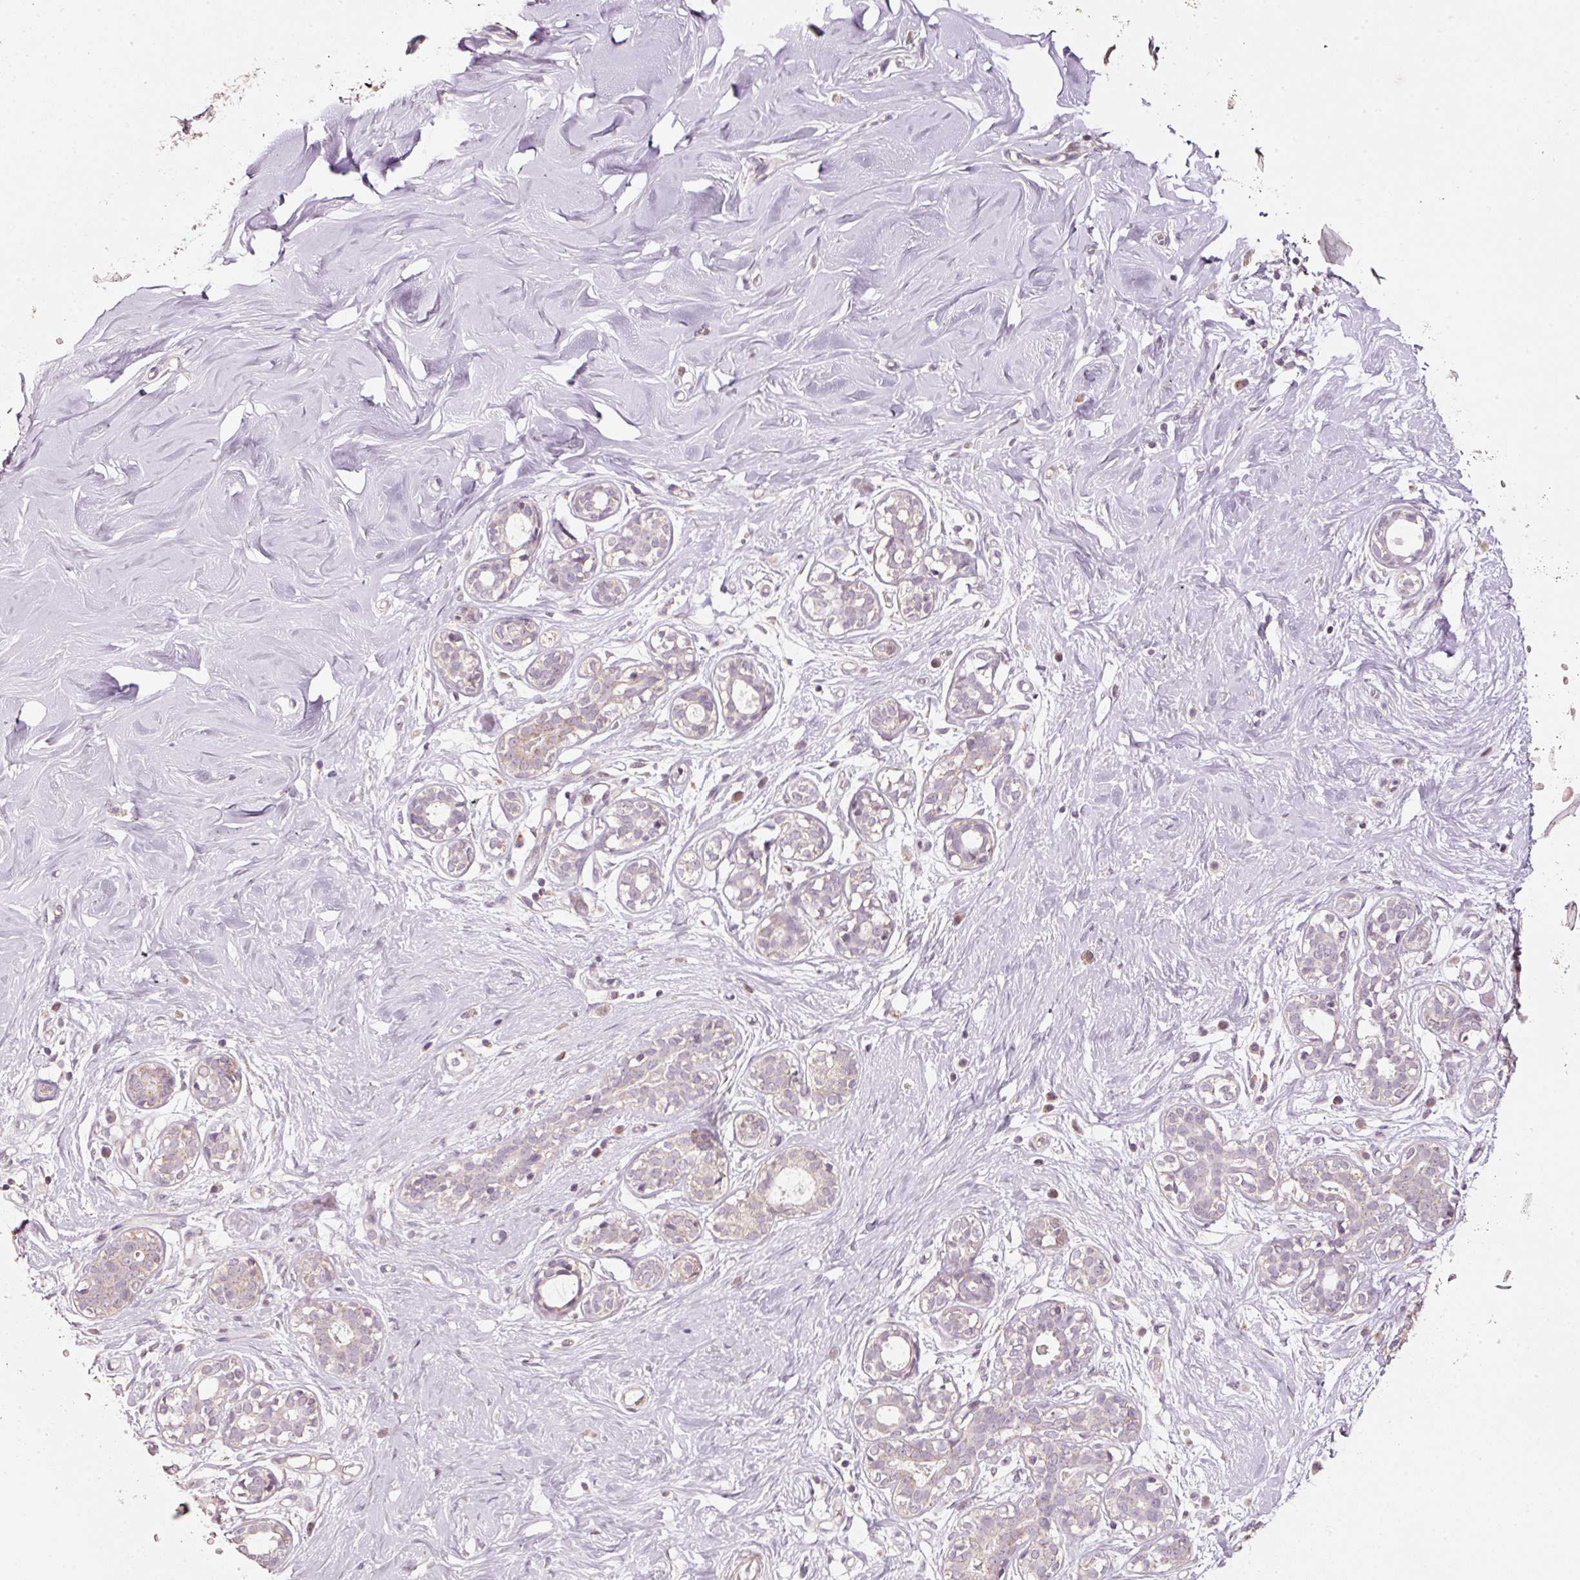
{"staining": {"intensity": "negative", "quantity": "none", "location": "none"}, "tissue": "breast", "cell_type": "Adipocytes", "image_type": "normal", "snomed": [{"axis": "morphology", "description": "Normal tissue, NOS"}, {"axis": "topography", "description": "Breast"}], "caption": "Human breast stained for a protein using immunohistochemistry (IHC) exhibits no positivity in adipocytes.", "gene": "TOB2", "patient": {"sex": "female", "age": 27}}